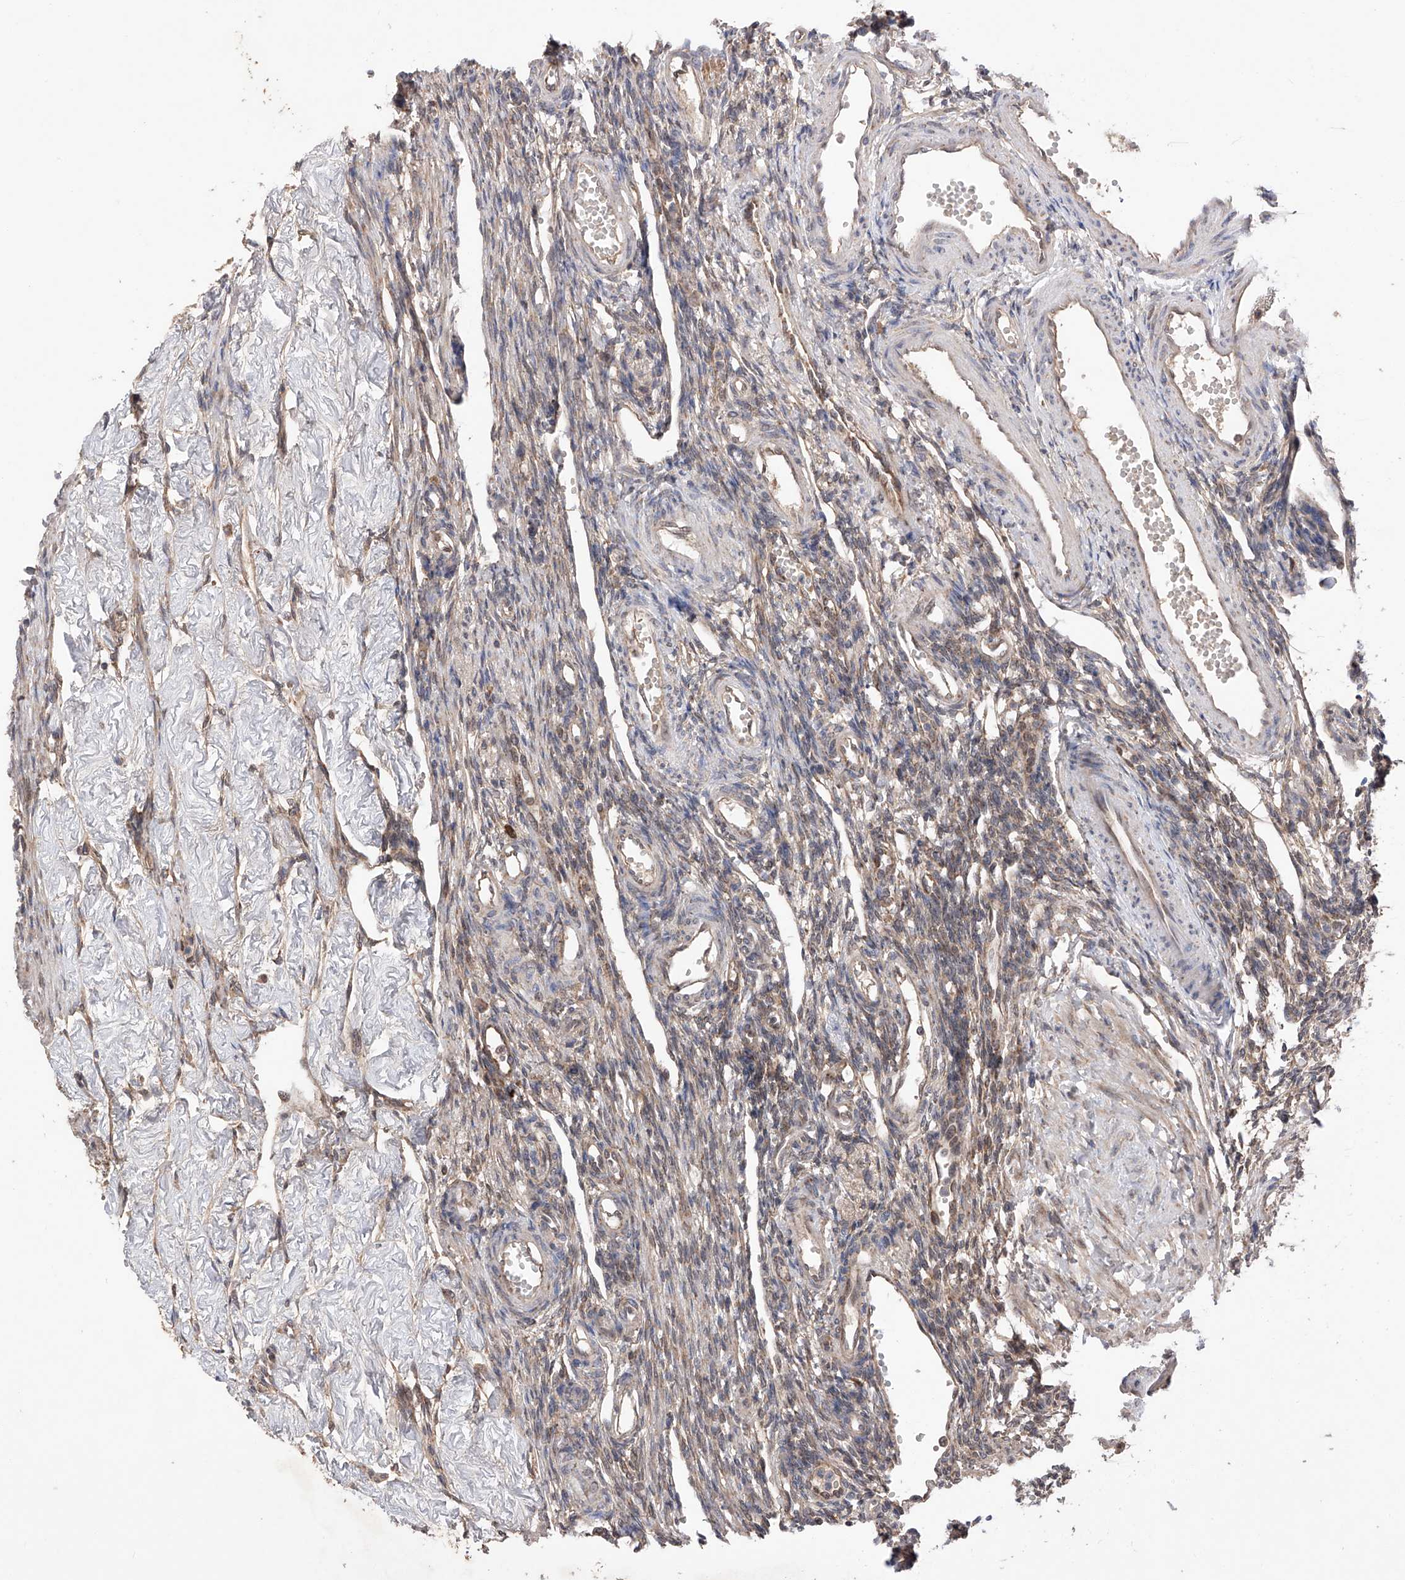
{"staining": {"intensity": "moderate", "quantity": ">75%", "location": "cytoplasmic/membranous"}, "tissue": "ovary", "cell_type": "Follicle cells", "image_type": "normal", "snomed": [{"axis": "morphology", "description": "Normal tissue, NOS"}, {"axis": "morphology", "description": "Cyst, NOS"}, {"axis": "topography", "description": "Ovary"}], "caption": "IHC image of normal ovary: ovary stained using immunohistochemistry displays medium levels of moderate protein expression localized specifically in the cytoplasmic/membranous of follicle cells, appearing as a cytoplasmic/membranous brown color.", "gene": "SDHAF4", "patient": {"sex": "female", "age": 33}}